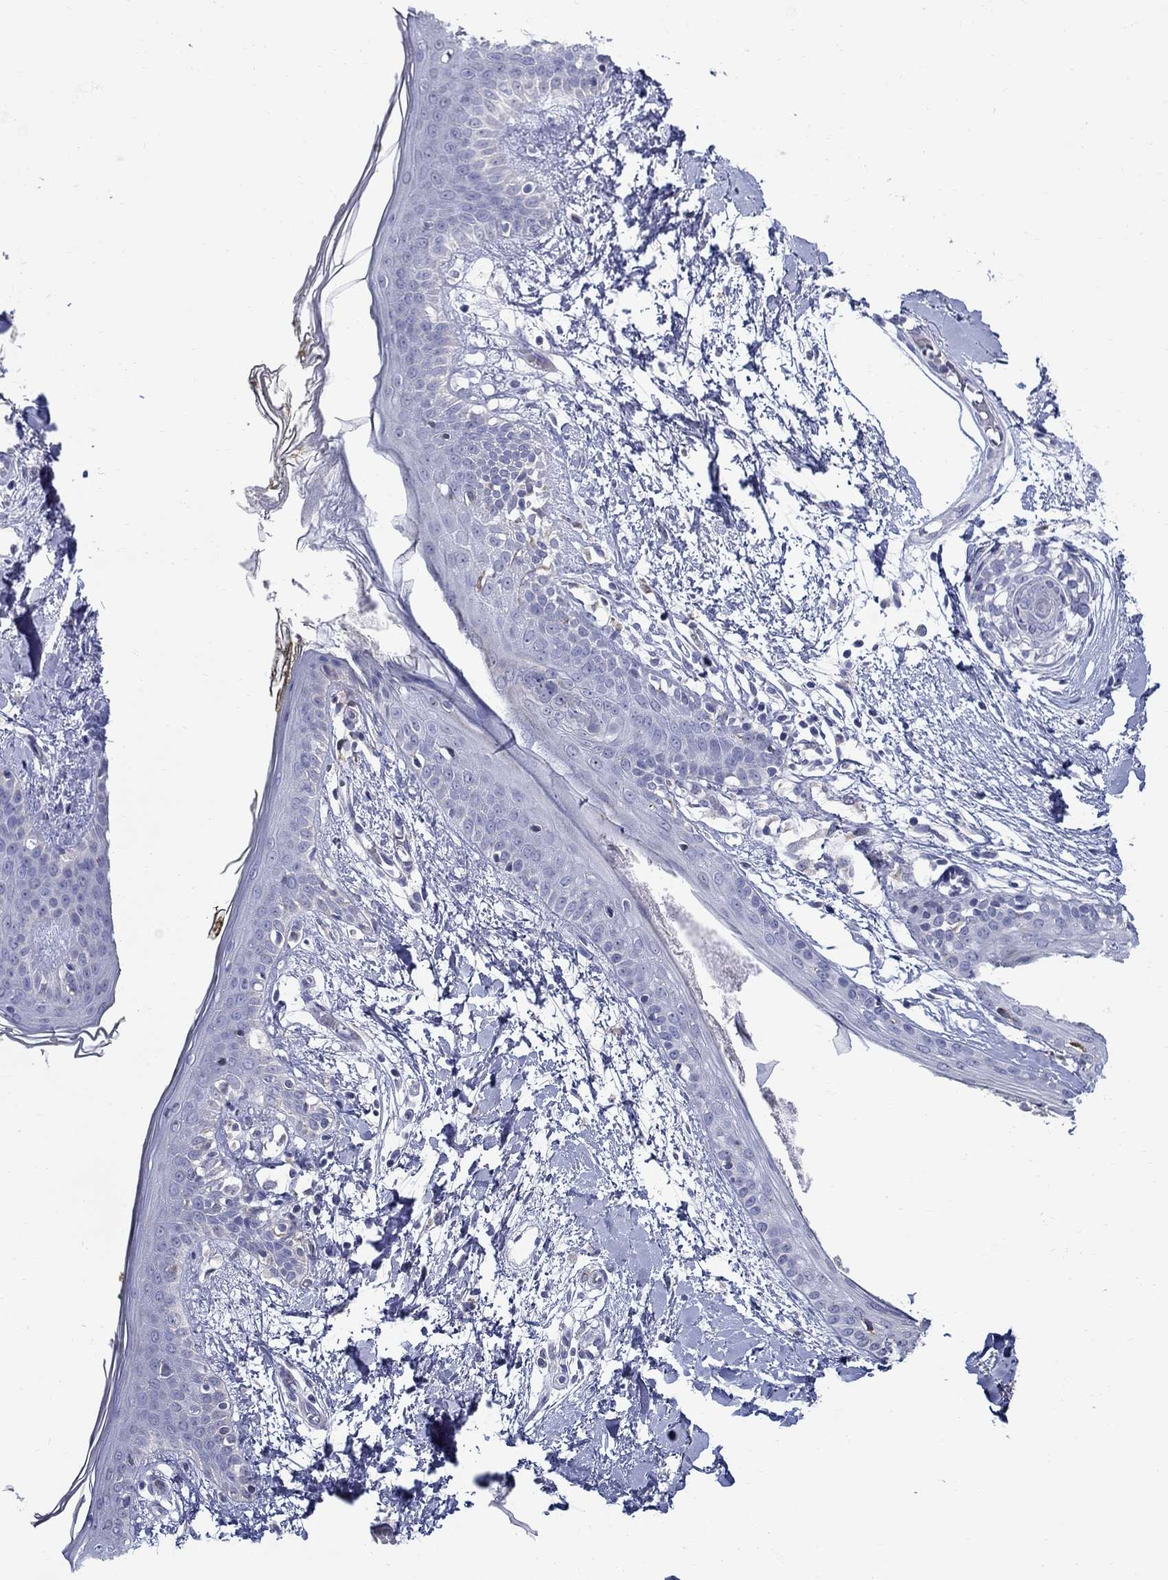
{"staining": {"intensity": "negative", "quantity": "none", "location": "none"}, "tissue": "skin", "cell_type": "Fibroblasts", "image_type": "normal", "snomed": [{"axis": "morphology", "description": "Normal tissue, NOS"}, {"axis": "topography", "description": "Skin"}], "caption": "The IHC image has no significant expression in fibroblasts of skin. (DAB (3,3'-diaminobenzidine) IHC, high magnification).", "gene": "QRFPR", "patient": {"sex": "female", "age": 34}}